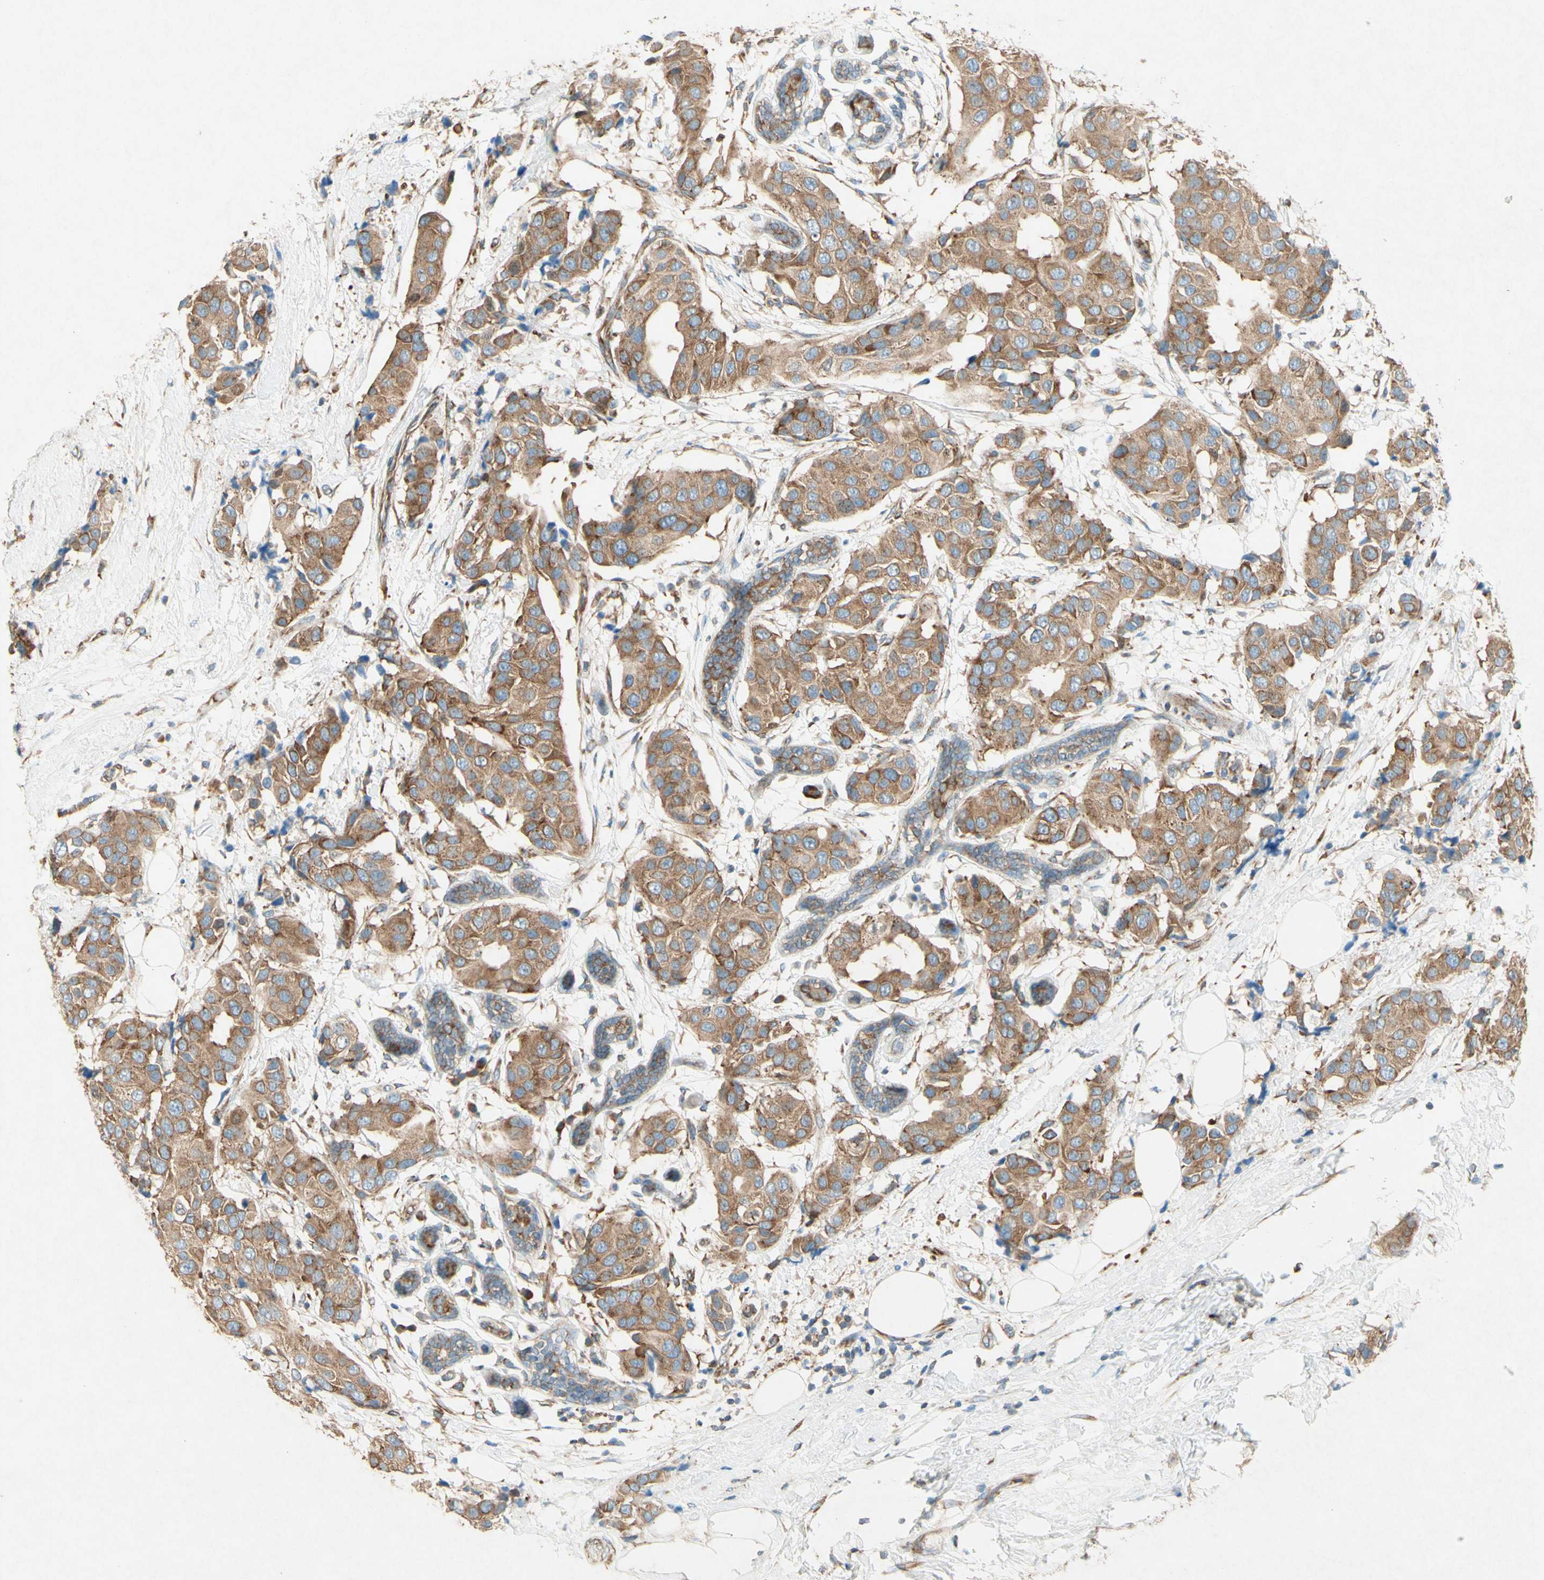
{"staining": {"intensity": "moderate", "quantity": ">75%", "location": "cytoplasmic/membranous"}, "tissue": "breast cancer", "cell_type": "Tumor cells", "image_type": "cancer", "snomed": [{"axis": "morphology", "description": "Normal tissue, NOS"}, {"axis": "morphology", "description": "Duct carcinoma"}, {"axis": "topography", "description": "Breast"}], "caption": "Immunohistochemistry micrograph of human breast intraductal carcinoma stained for a protein (brown), which reveals medium levels of moderate cytoplasmic/membranous staining in approximately >75% of tumor cells.", "gene": "PABPC1", "patient": {"sex": "female", "age": 39}}